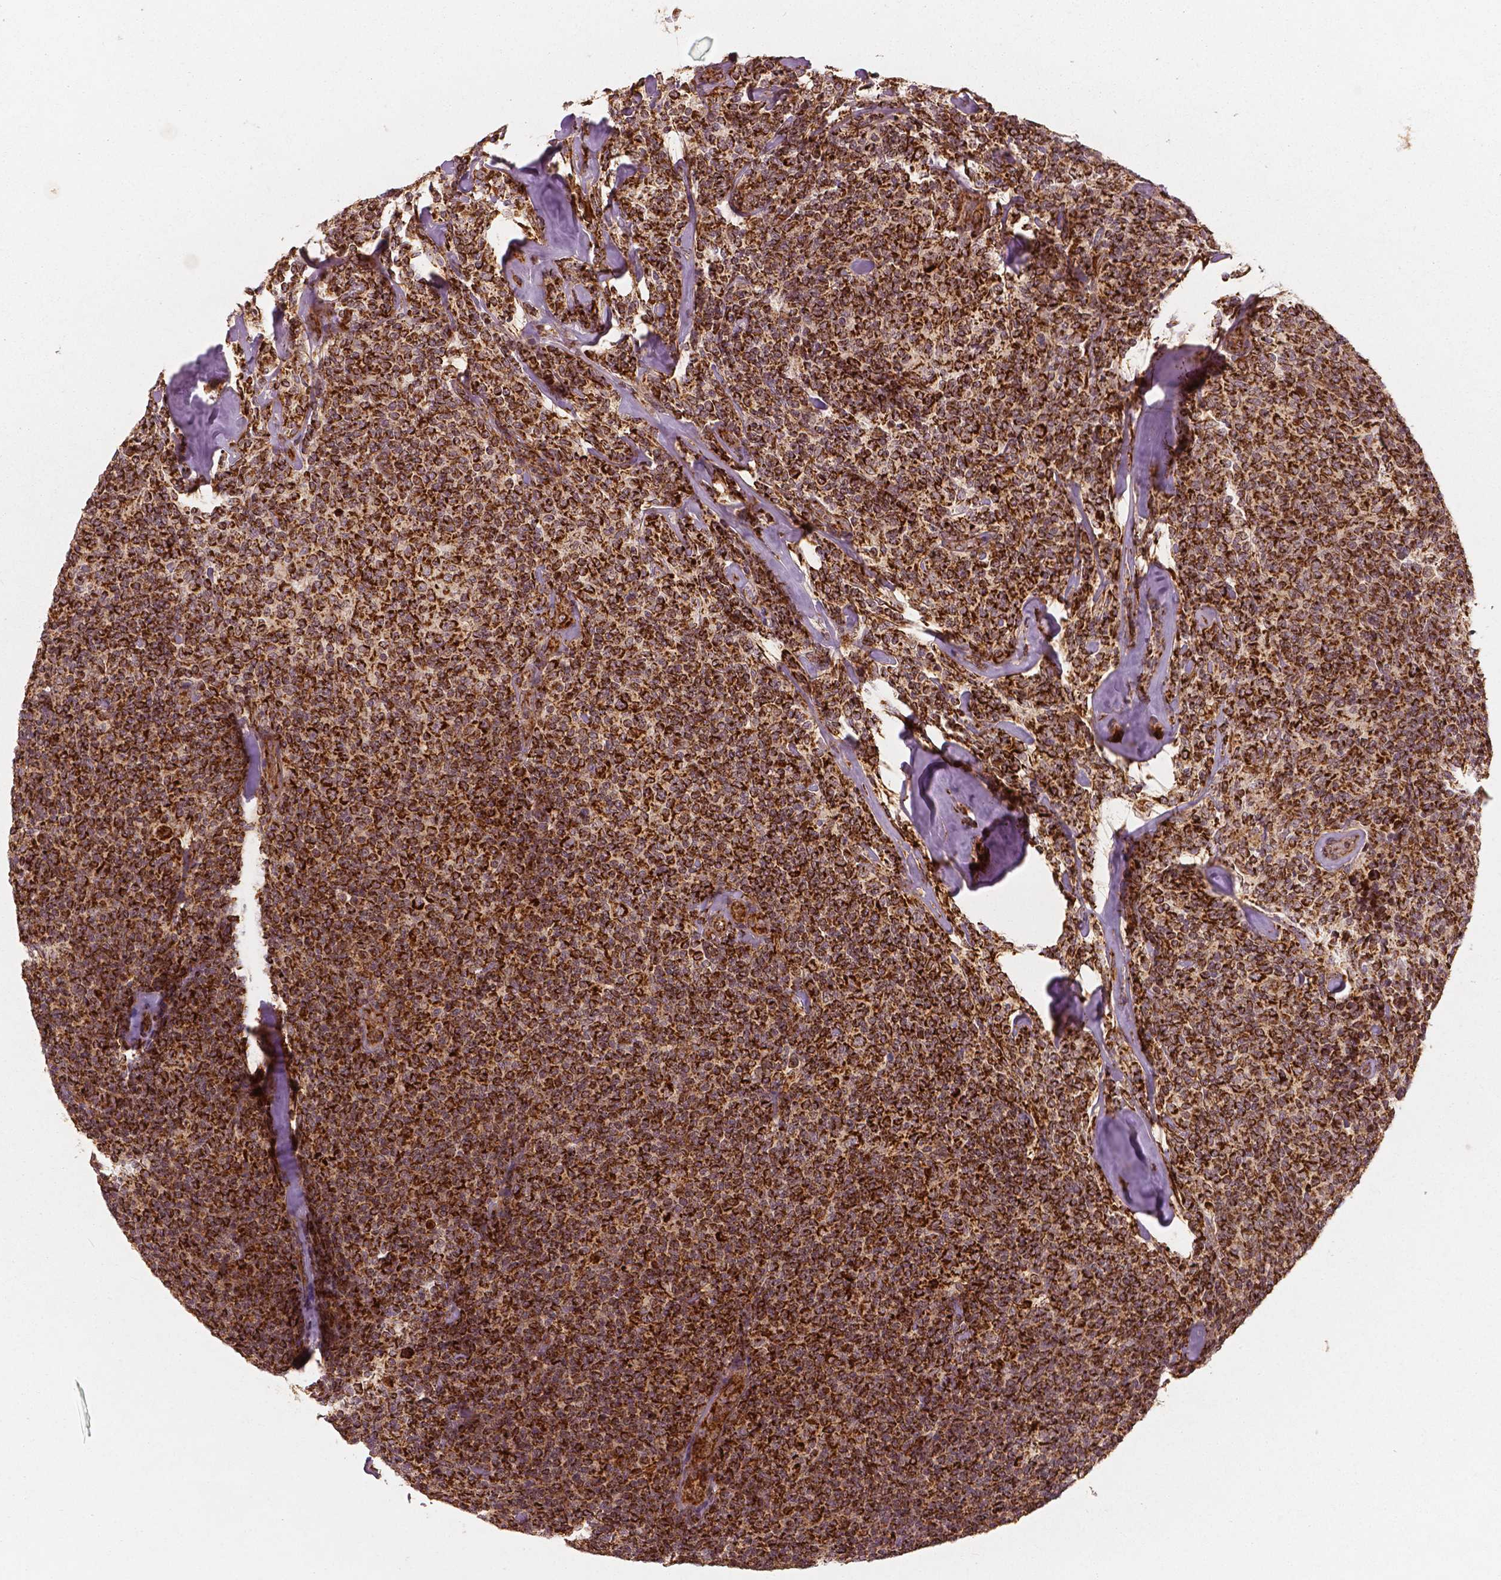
{"staining": {"intensity": "strong", "quantity": ">75%", "location": "cytoplasmic/membranous"}, "tissue": "lymphoma", "cell_type": "Tumor cells", "image_type": "cancer", "snomed": [{"axis": "morphology", "description": "Malignant lymphoma, non-Hodgkin's type, Low grade"}, {"axis": "topography", "description": "Lymph node"}], "caption": "About >75% of tumor cells in human lymphoma exhibit strong cytoplasmic/membranous protein expression as visualized by brown immunohistochemical staining.", "gene": "PGAM5", "patient": {"sex": "female", "age": 56}}